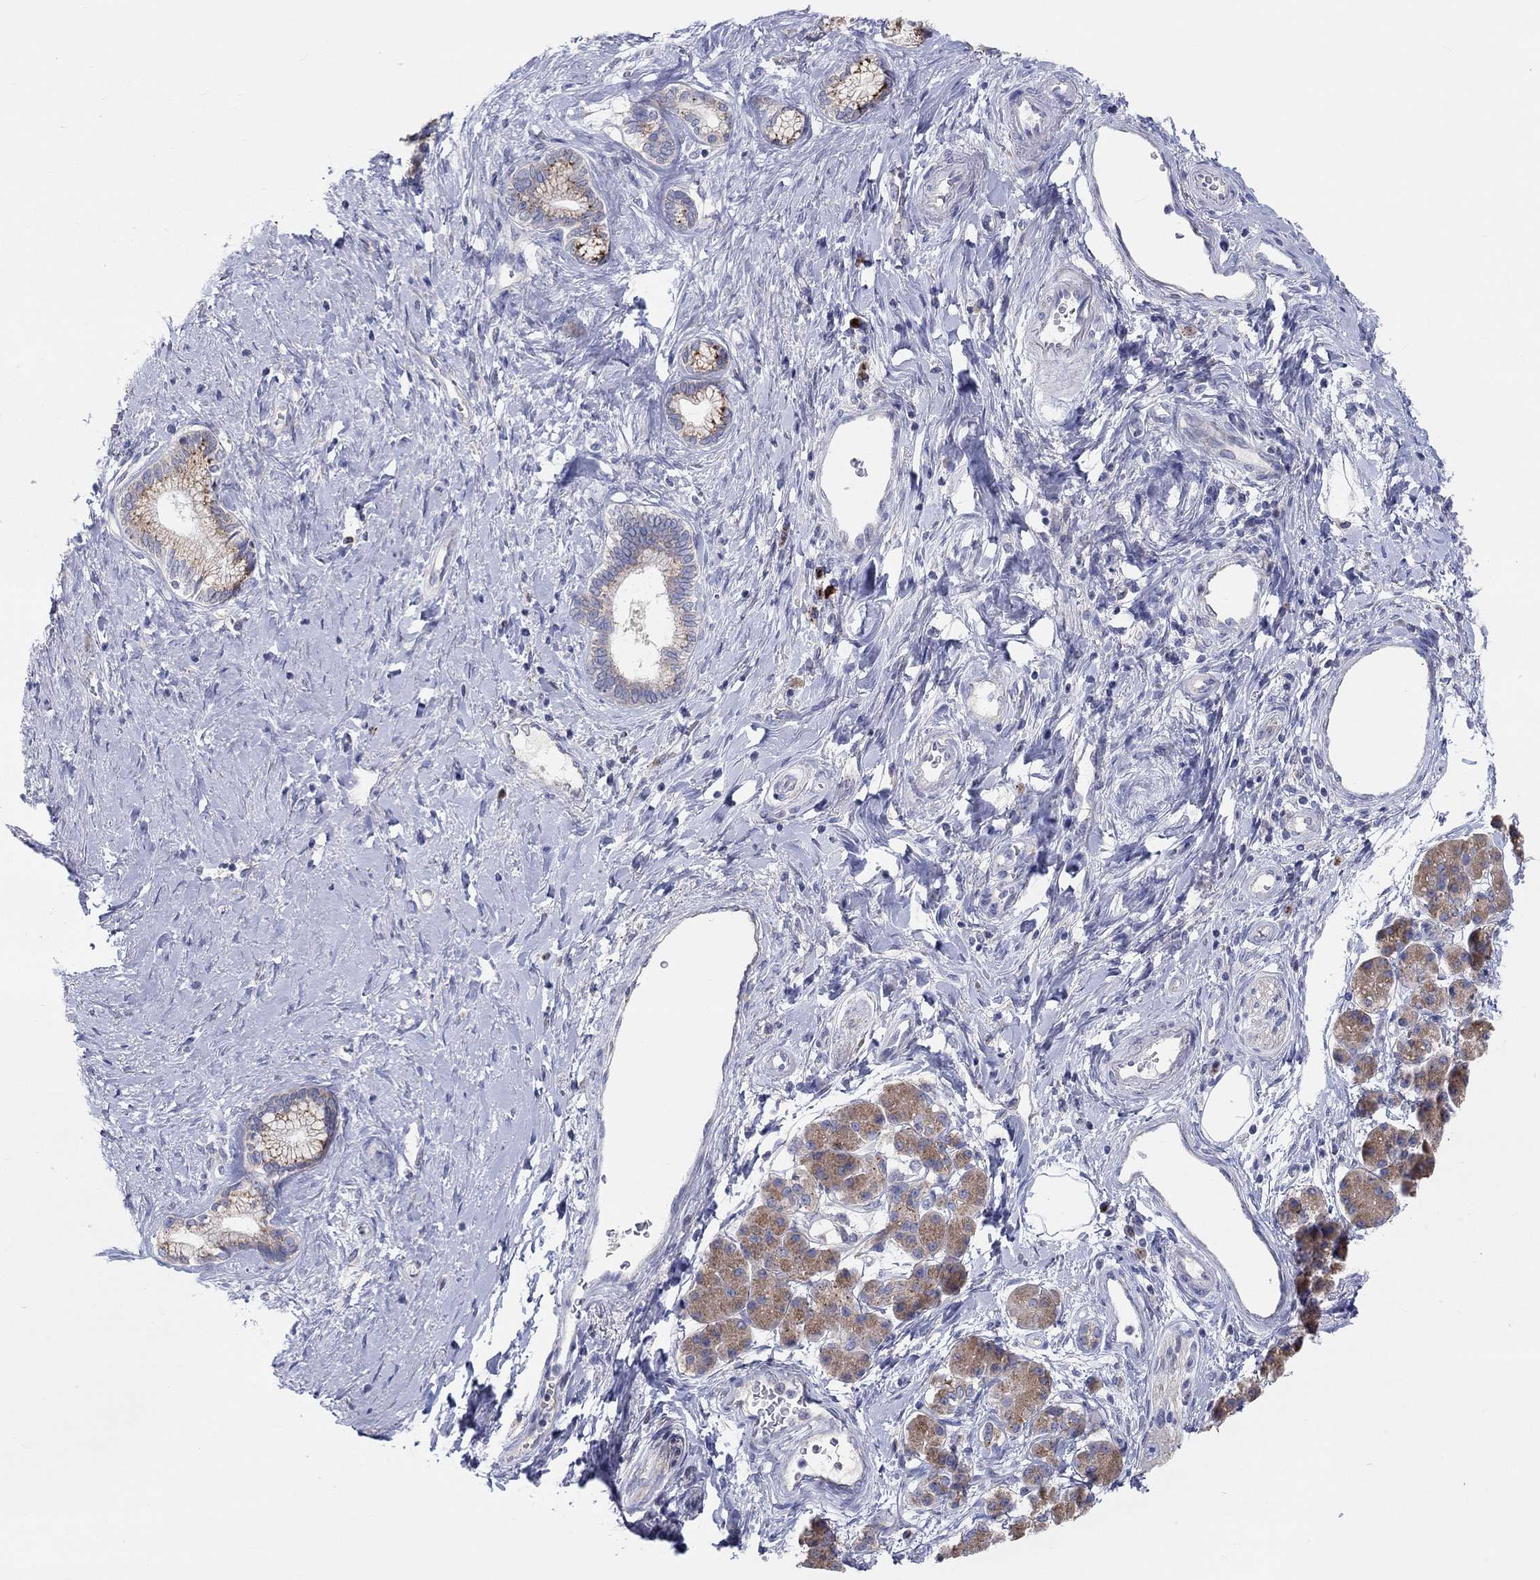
{"staining": {"intensity": "moderate", "quantity": ">75%", "location": "cytoplasmic/membranous"}, "tissue": "pancreatic cancer", "cell_type": "Tumor cells", "image_type": "cancer", "snomed": [{"axis": "morphology", "description": "Adenocarcinoma, NOS"}, {"axis": "topography", "description": "Pancreas"}], "caption": "Moderate cytoplasmic/membranous positivity for a protein is seen in about >75% of tumor cells of pancreatic adenocarcinoma using immunohistochemistry (IHC).", "gene": "BCO2", "patient": {"sex": "female", "age": 73}}